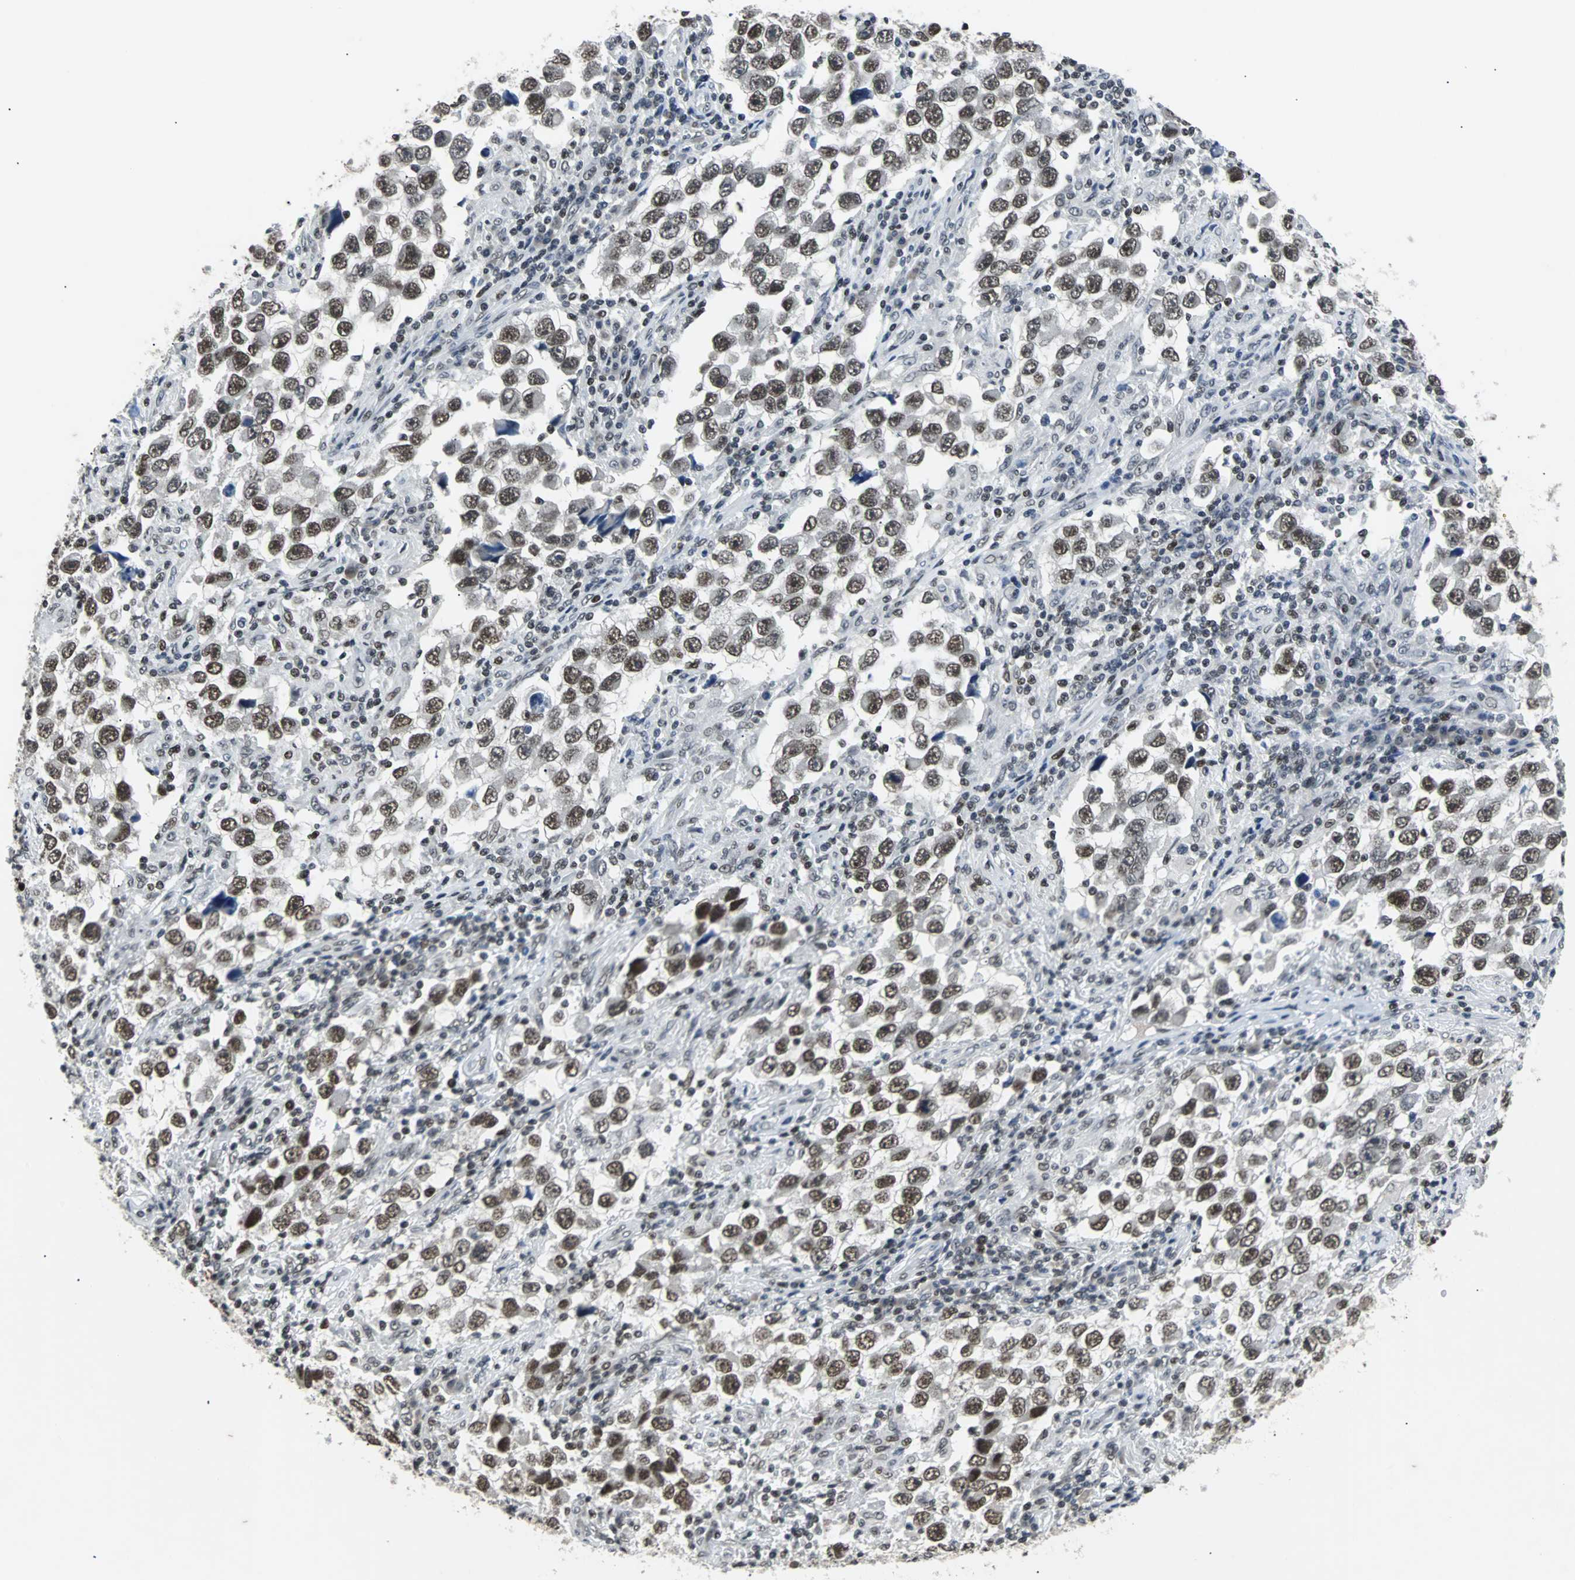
{"staining": {"intensity": "moderate", "quantity": ">75%", "location": "nuclear"}, "tissue": "testis cancer", "cell_type": "Tumor cells", "image_type": "cancer", "snomed": [{"axis": "morphology", "description": "Carcinoma, Embryonal, NOS"}, {"axis": "topography", "description": "Testis"}], "caption": "Protein expression analysis of human embryonal carcinoma (testis) reveals moderate nuclear positivity in approximately >75% of tumor cells.", "gene": "GATAD2A", "patient": {"sex": "male", "age": 21}}